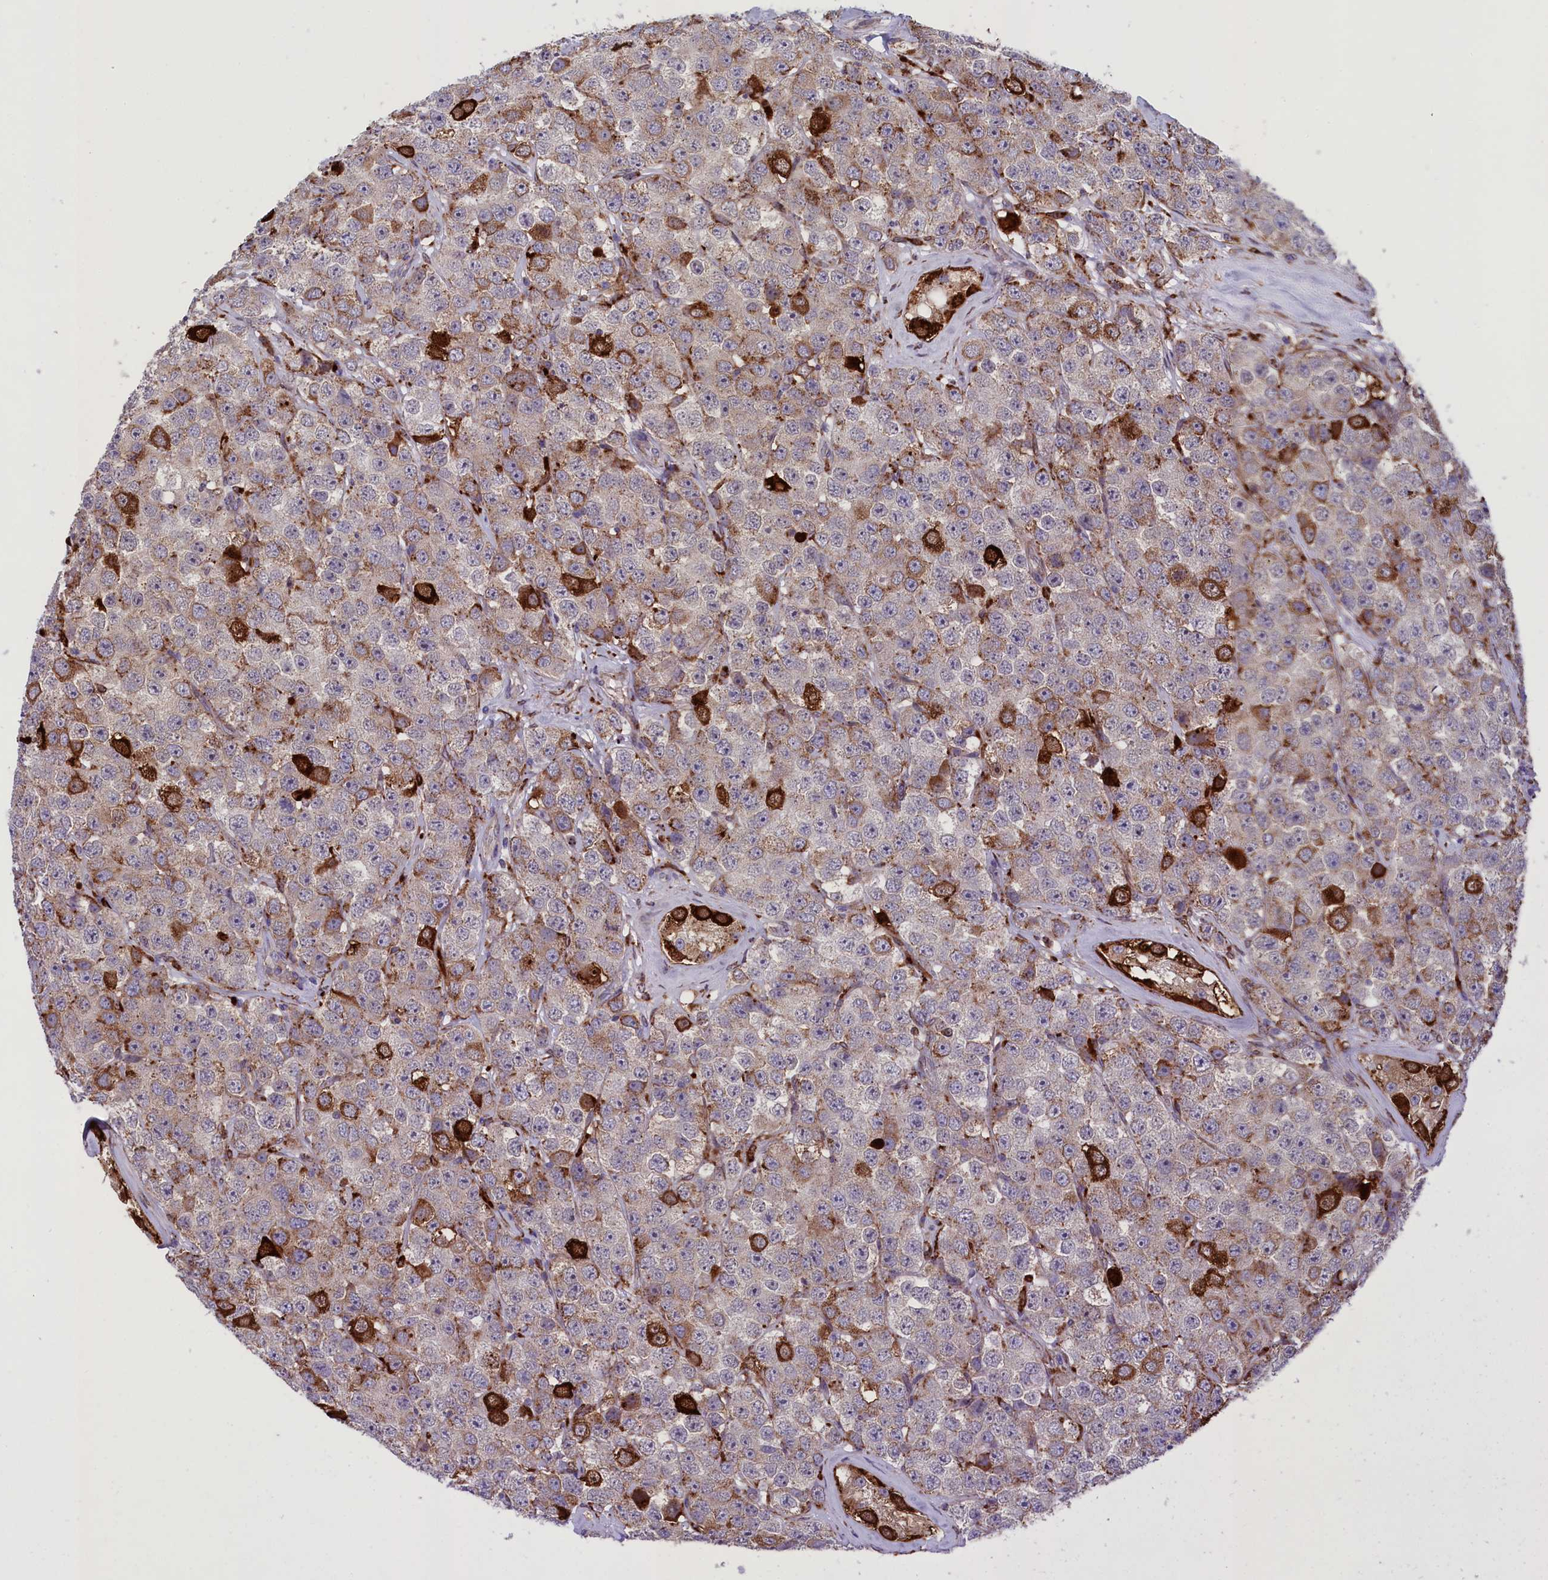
{"staining": {"intensity": "strong", "quantity": "<25%", "location": "cytoplasmic/membranous"}, "tissue": "testis cancer", "cell_type": "Tumor cells", "image_type": "cancer", "snomed": [{"axis": "morphology", "description": "Seminoma, NOS"}, {"axis": "topography", "description": "Testis"}], "caption": "An IHC photomicrograph of tumor tissue is shown. Protein staining in brown shows strong cytoplasmic/membranous positivity in testis cancer within tumor cells.", "gene": "MAN2B1", "patient": {"sex": "male", "age": 28}}